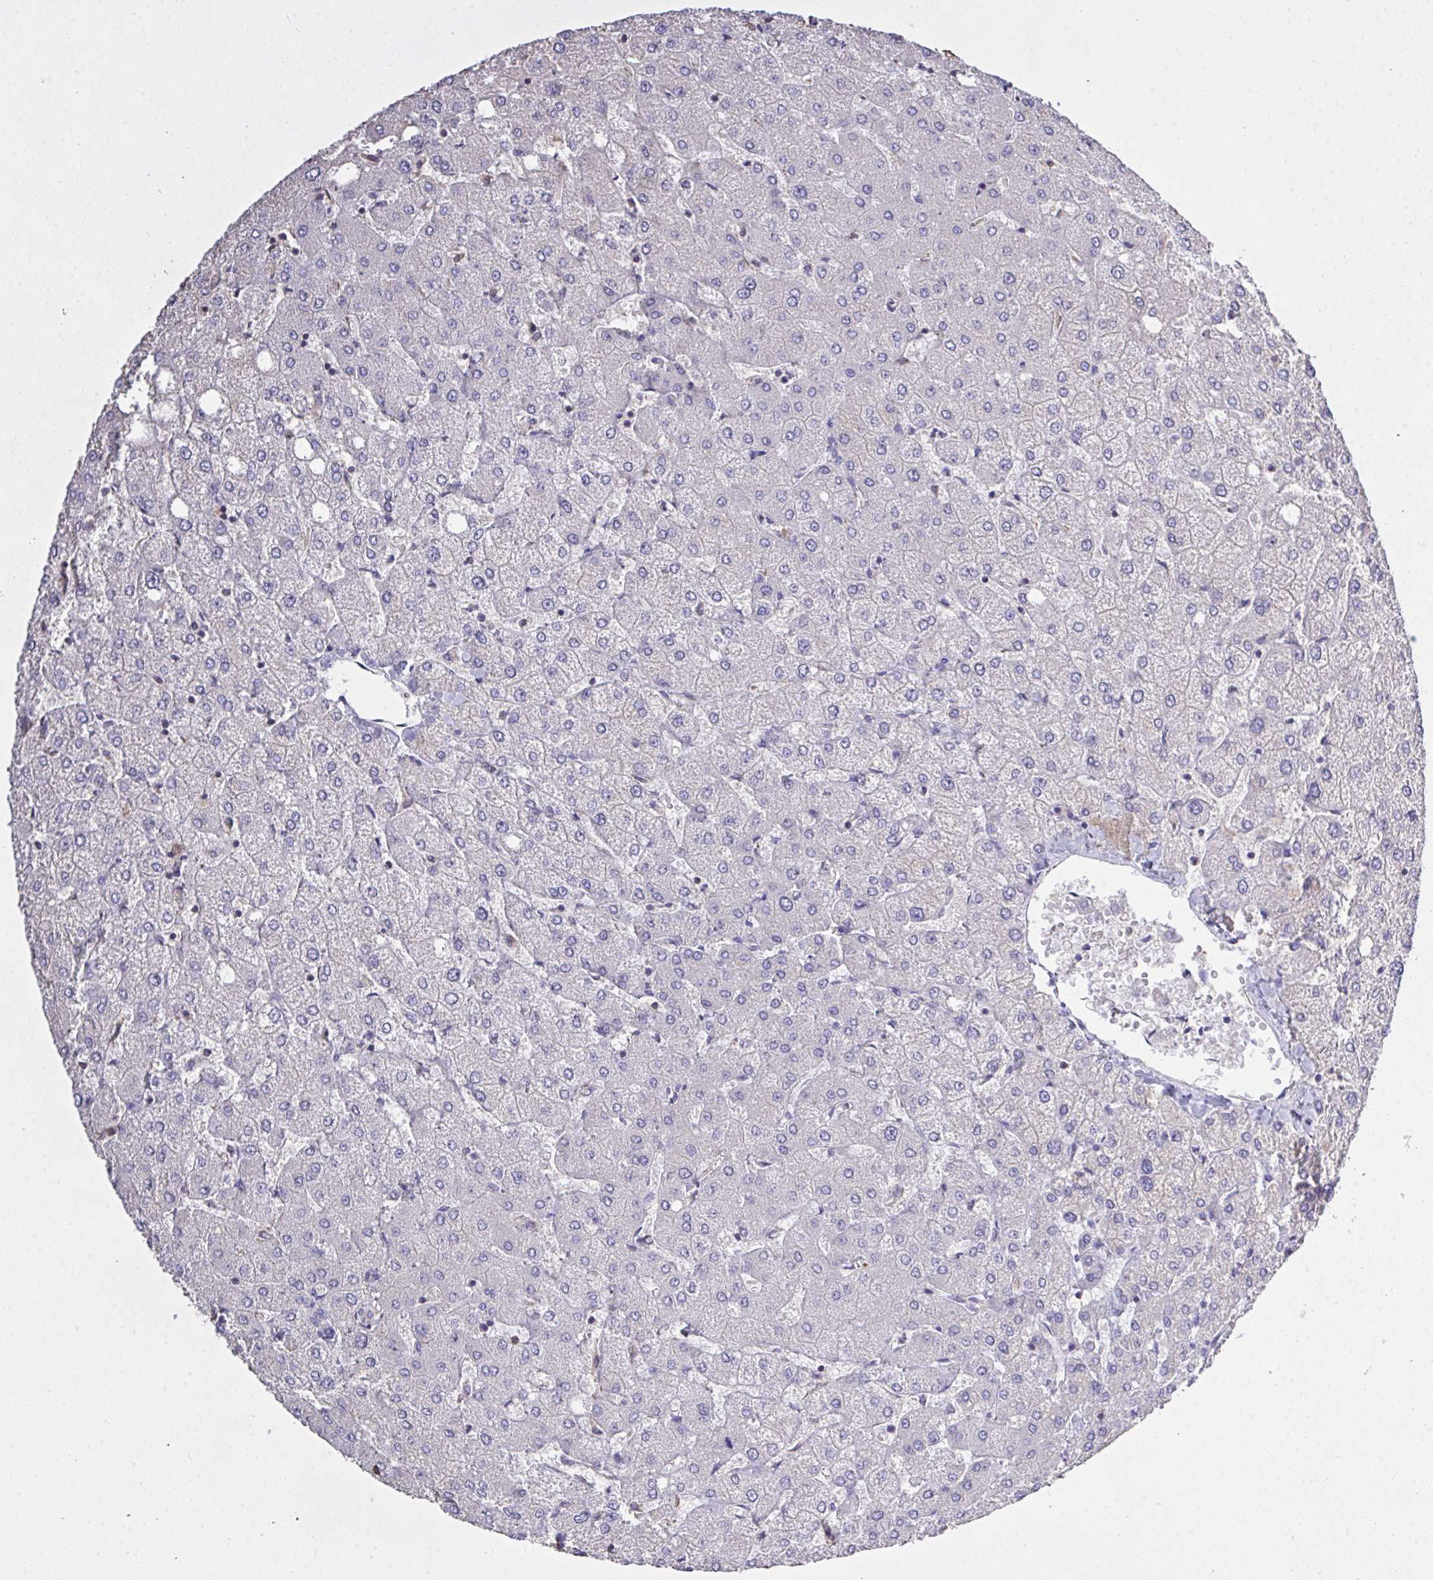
{"staining": {"intensity": "negative", "quantity": "none", "location": "none"}, "tissue": "liver", "cell_type": "Cholangiocytes", "image_type": "normal", "snomed": [{"axis": "morphology", "description": "Normal tissue, NOS"}, {"axis": "topography", "description": "Liver"}], "caption": "IHC image of normal liver: human liver stained with DAB demonstrates no significant protein positivity in cholangiocytes. (Brightfield microscopy of DAB immunohistochemistry (IHC) at high magnification).", "gene": "IL23R", "patient": {"sex": "female", "age": 54}}